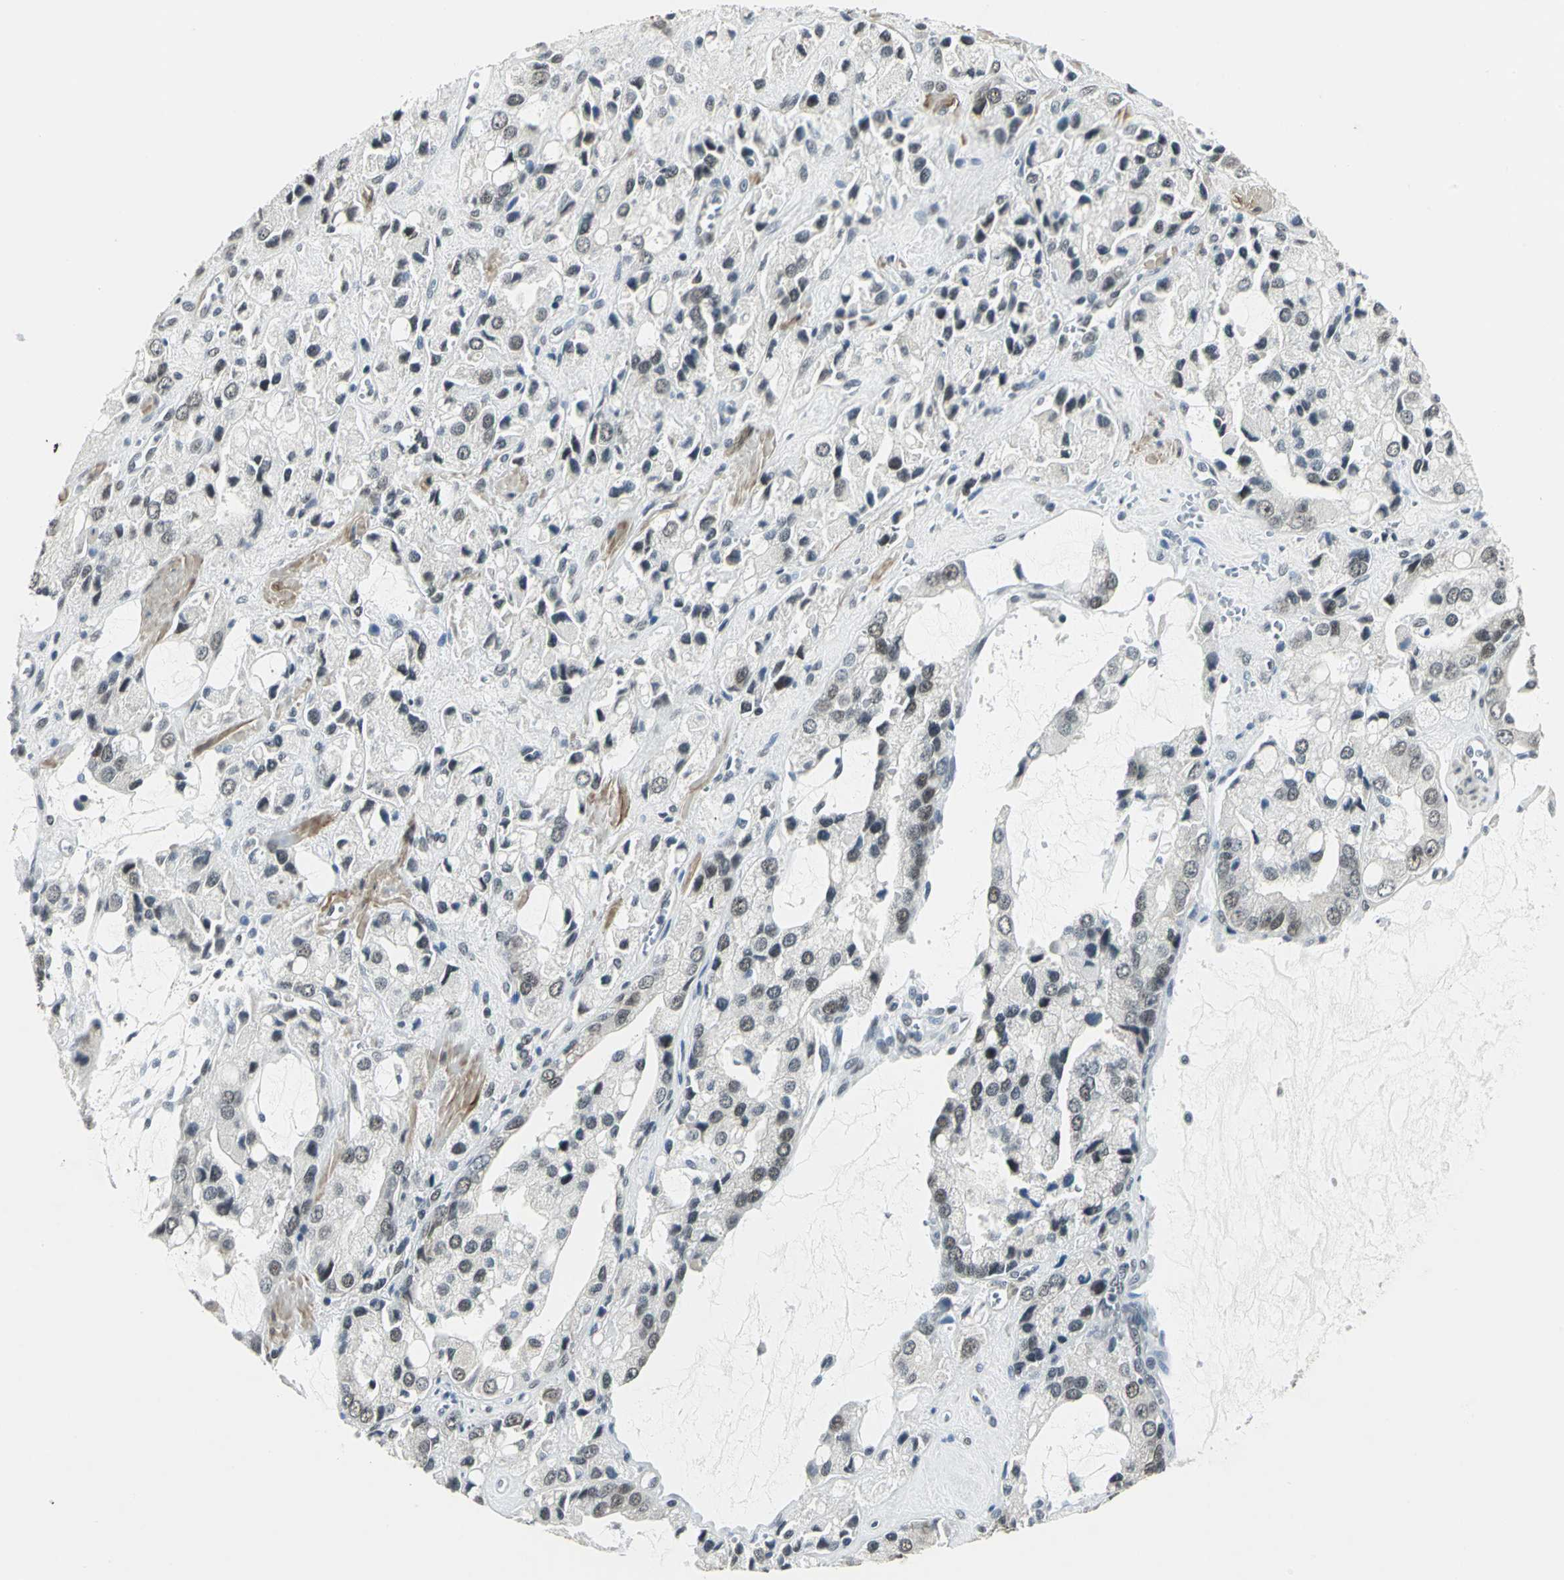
{"staining": {"intensity": "negative", "quantity": "none", "location": "none"}, "tissue": "prostate cancer", "cell_type": "Tumor cells", "image_type": "cancer", "snomed": [{"axis": "morphology", "description": "Adenocarcinoma, High grade"}, {"axis": "topography", "description": "Prostate"}], "caption": "This is an immunohistochemistry (IHC) image of human prostate adenocarcinoma (high-grade). There is no staining in tumor cells.", "gene": "MTA1", "patient": {"sex": "male", "age": 67}}